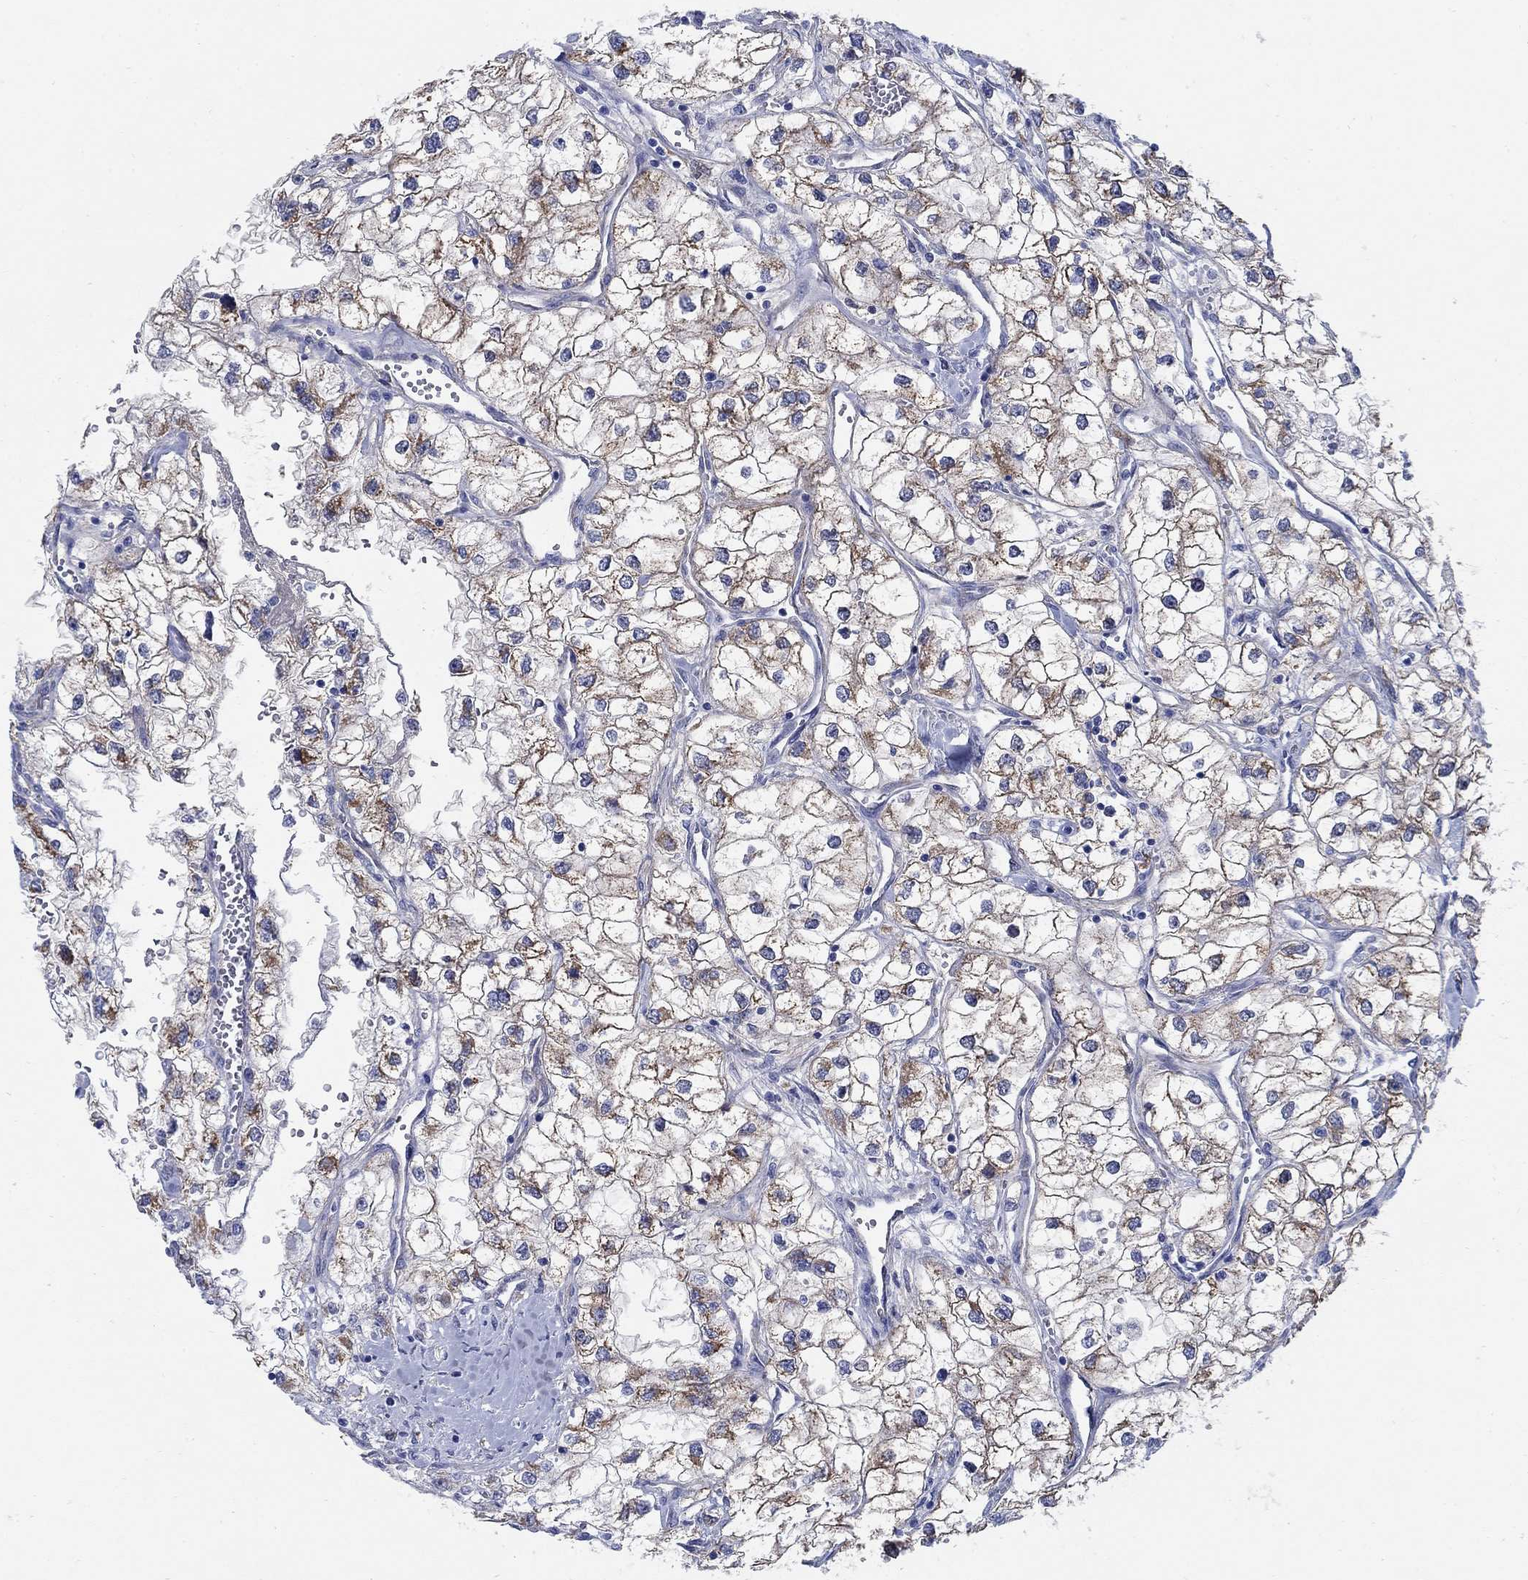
{"staining": {"intensity": "moderate", "quantity": "25%-75%", "location": "cytoplasmic/membranous"}, "tissue": "renal cancer", "cell_type": "Tumor cells", "image_type": "cancer", "snomed": [{"axis": "morphology", "description": "Adenocarcinoma, NOS"}, {"axis": "topography", "description": "Kidney"}], "caption": "There is medium levels of moderate cytoplasmic/membranous staining in tumor cells of renal cancer (adenocarcinoma), as demonstrated by immunohistochemical staining (brown color).", "gene": "ZDHHC14", "patient": {"sex": "male", "age": 59}}